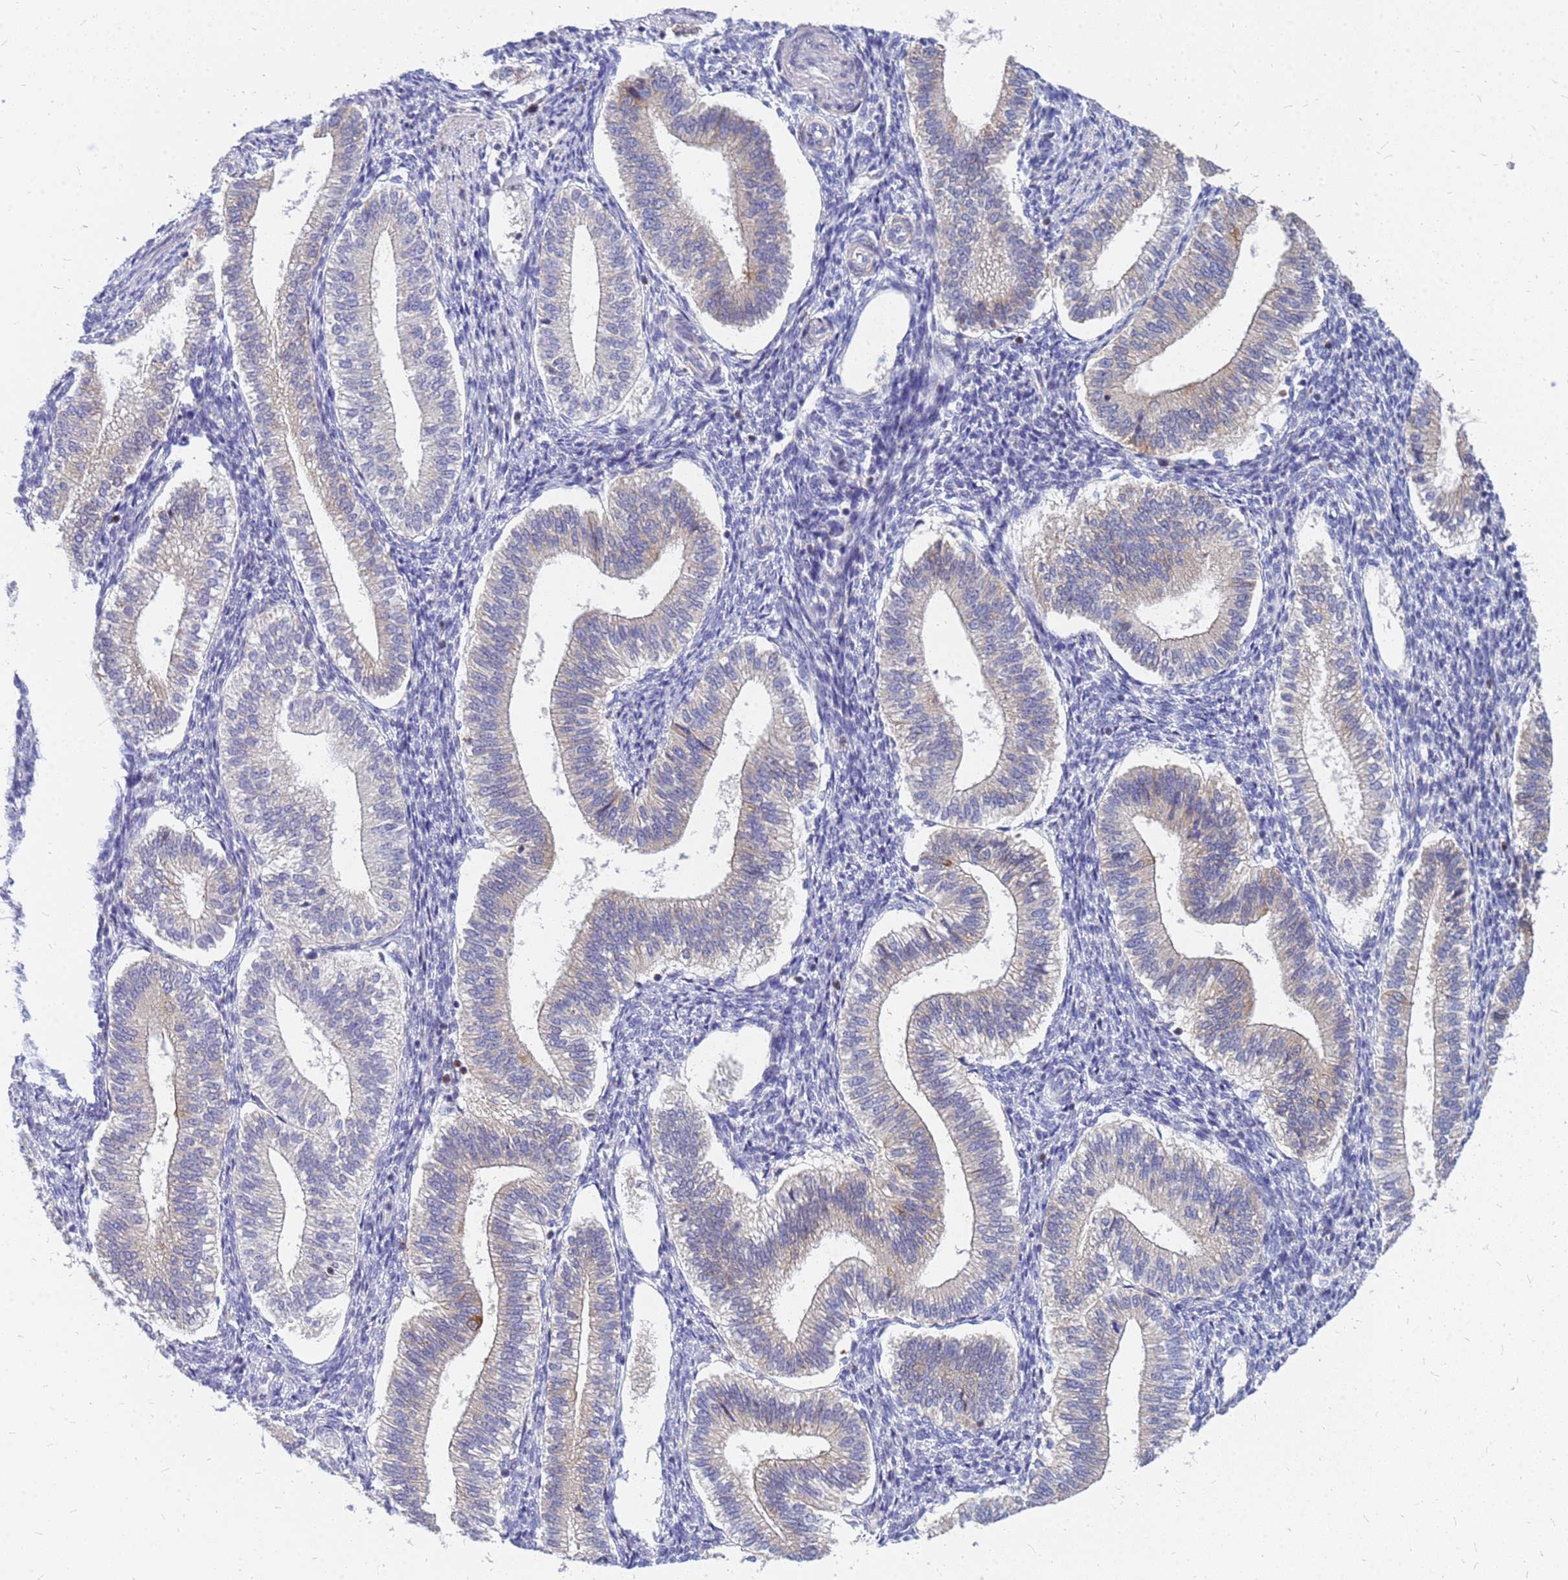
{"staining": {"intensity": "weak", "quantity": "<25%", "location": "cytoplasmic/membranous,nuclear"}, "tissue": "endometrium", "cell_type": "Cells in endometrial stroma", "image_type": "normal", "snomed": [{"axis": "morphology", "description": "Normal tissue, NOS"}, {"axis": "topography", "description": "Endometrium"}], "caption": "This is a image of immunohistochemistry staining of normal endometrium, which shows no positivity in cells in endometrial stroma. (DAB immunohistochemistry (IHC), high magnification).", "gene": "SRGAP3", "patient": {"sex": "female", "age": 25}}